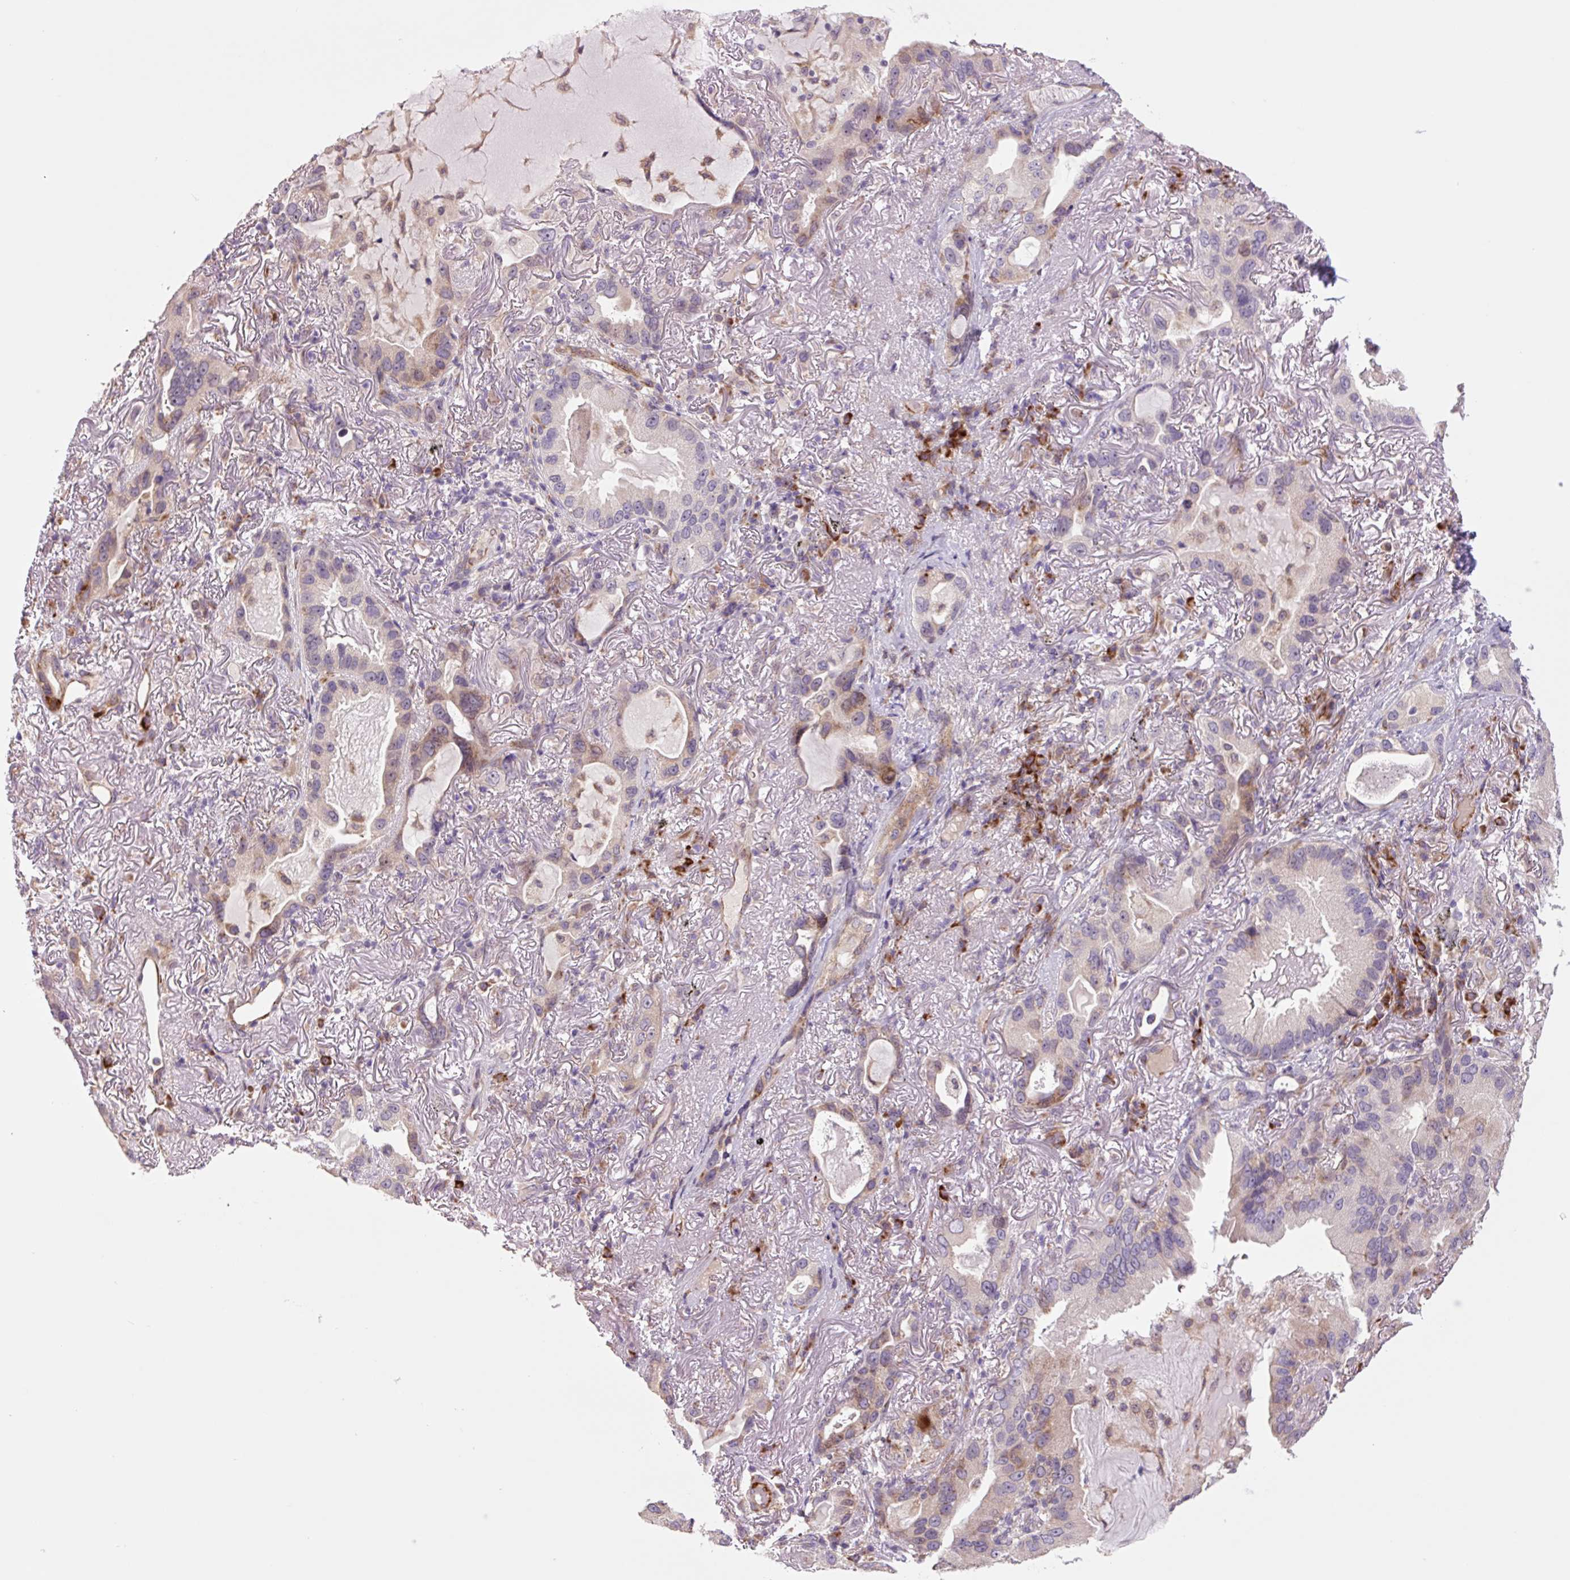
{"staining": {"intensity": "moderate", "quantity": "<25%", "location": "cytoplasmic/membranous"}, "tissue": "lung cancer", "cell_type": "Tumor cells", "image_type": "cancer", "snomed": [{"axis": "morphology", "description": "Adenocarcinoma, NOS"}, {"axis": "topography", "description": "Lung"}], "caption": "Approximately <25% of tumor cells in lung adenocarcinoma exhibit moderate cytoplasmic/membranous protein expression as visualized by brown immunohistochemical staining.", "gene": "PLA2G4A", "patient": {"sex": "female", "age": 69}}